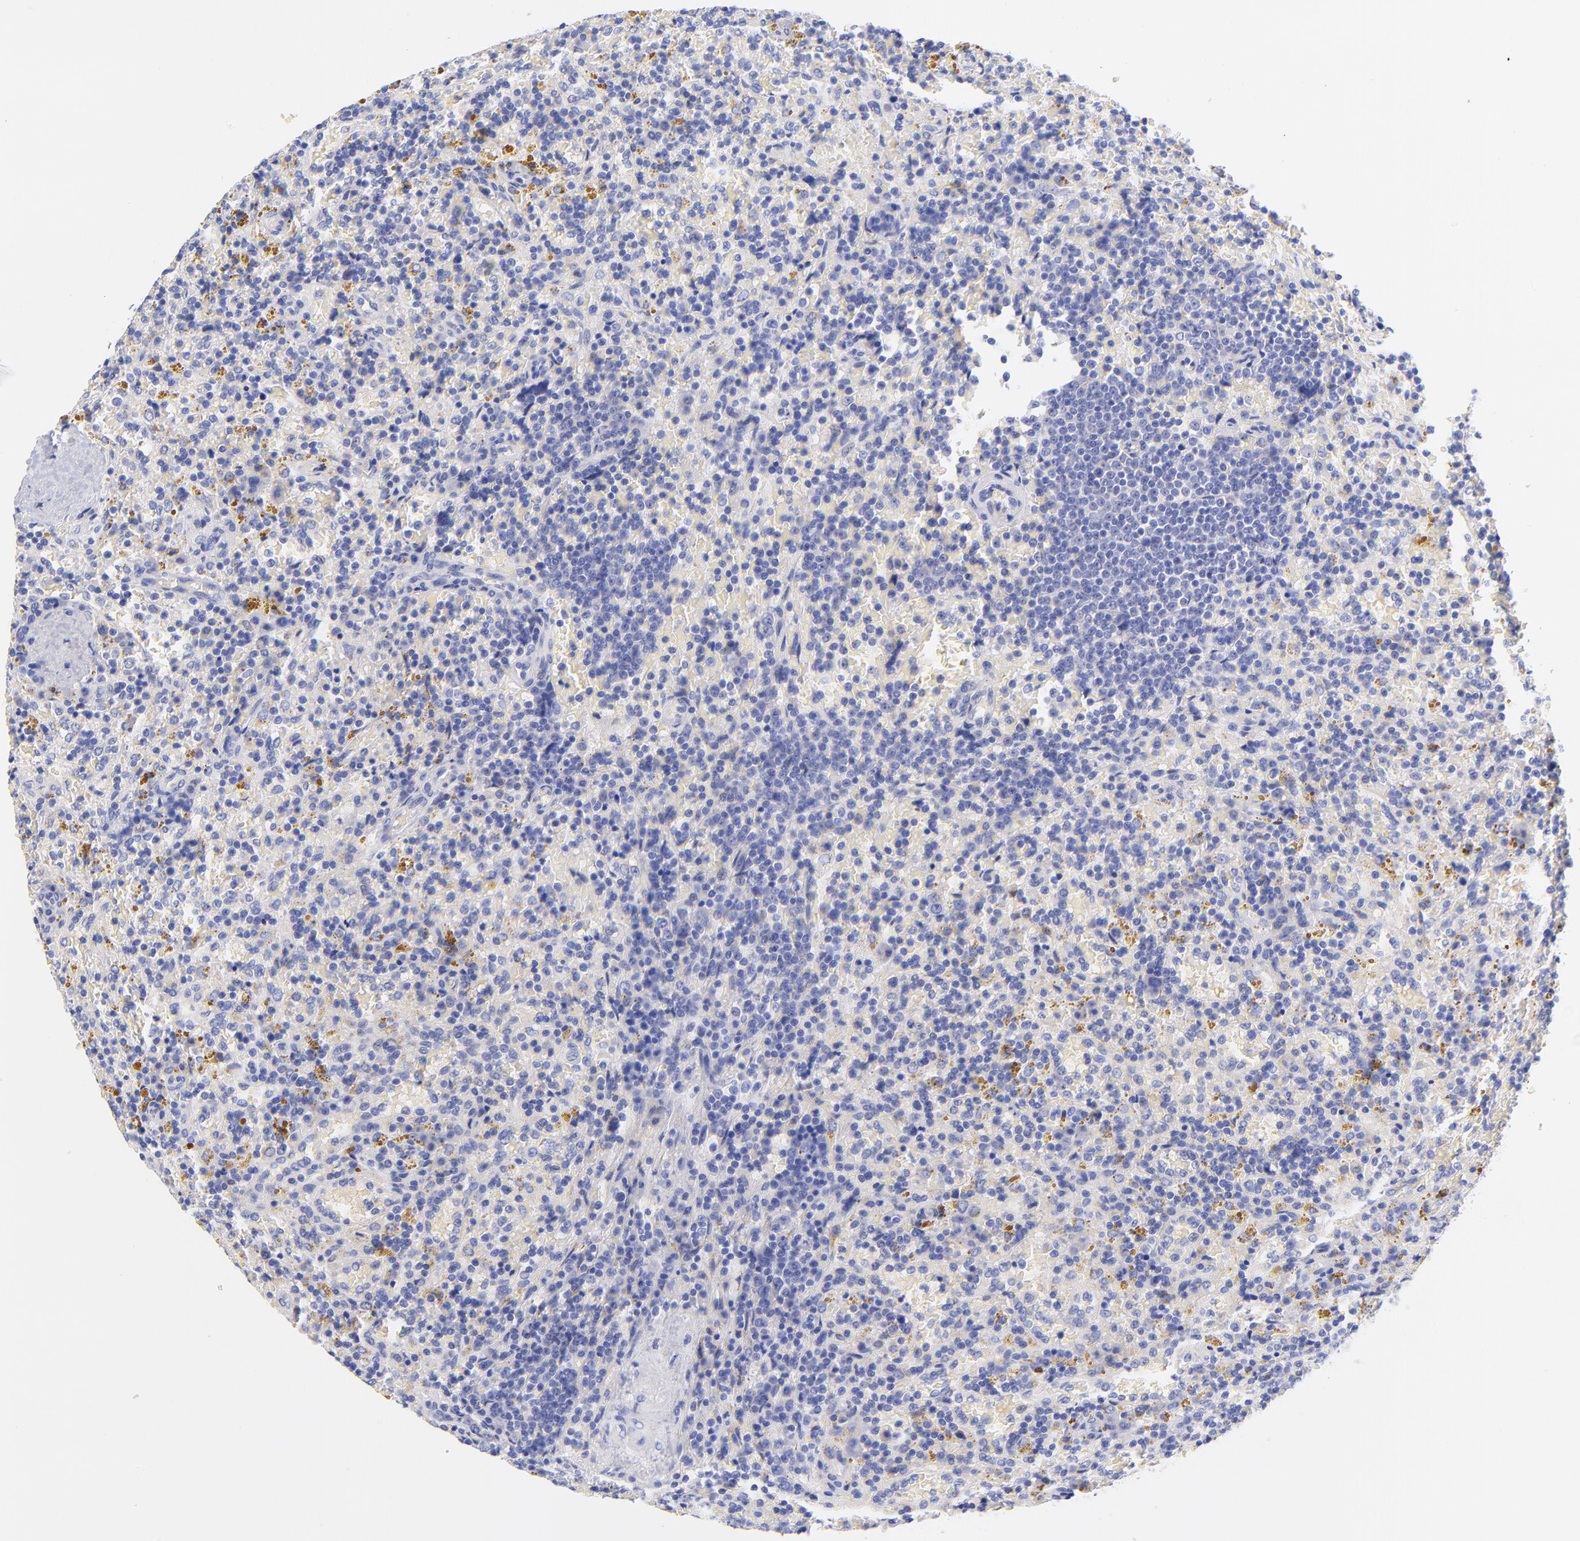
{"staining": {"intensity": "negative", "quantity": "none", "location": "none"}, "tissue": "lymphoma", "cell_type": "Tumor cells", "image_type": "cancer", "snomed": [{"axis": "morphology", "description": "Malignant lymphoma, non-Hodgkin's type, Low grade"}, {"axis": "topography", "description": "Spleen"}], "caption": "This image is of low-grade malignant lymphoma, non-Hodgkin's type stained with immunohistochemistry to label a protein in brown with the nuclei are counter-stained blue. There is no expression in tumor cells.", "gene": "GPHN", "patient": {"sex": "female", "age": 65}}